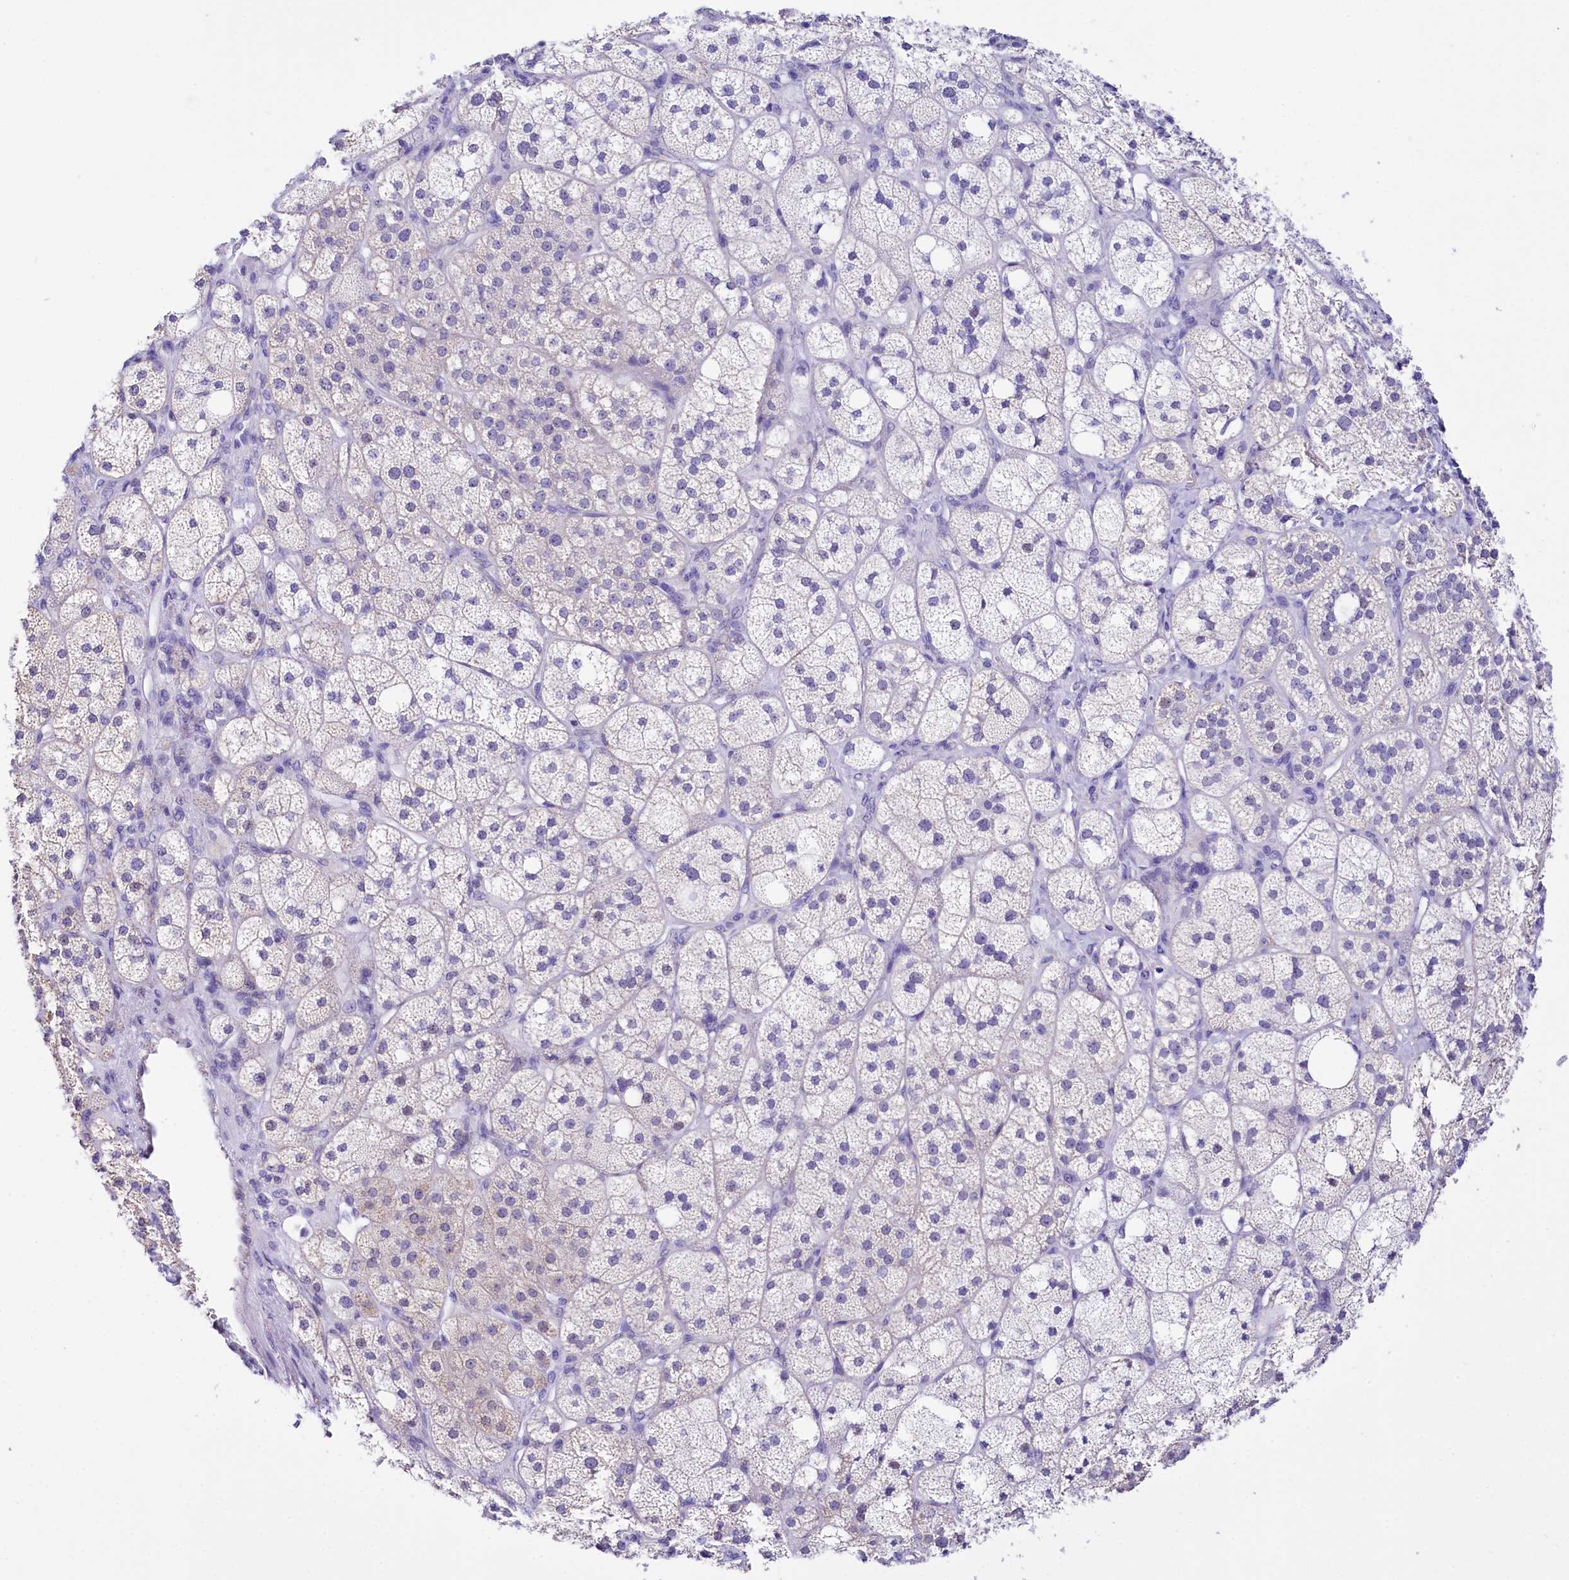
{"staining": {"intensity": "negative", "quantity": "none", "location": "none"}, "tissue": "adrenal gland", "cell_type": "Glandular cells", "image_type": "normal", "snomed": [{"axis": "morphology", "description": "Normal tissue, NOS"}, {"axis": "topography", "description": "Adrenal gland"}], "caption": "Human adrenal gland stained for a protein using immunohistochemistry reveals no positivity in glandular cells.", "gene": "SPATS2", "patient": {"sex": "male", "age": 61}}